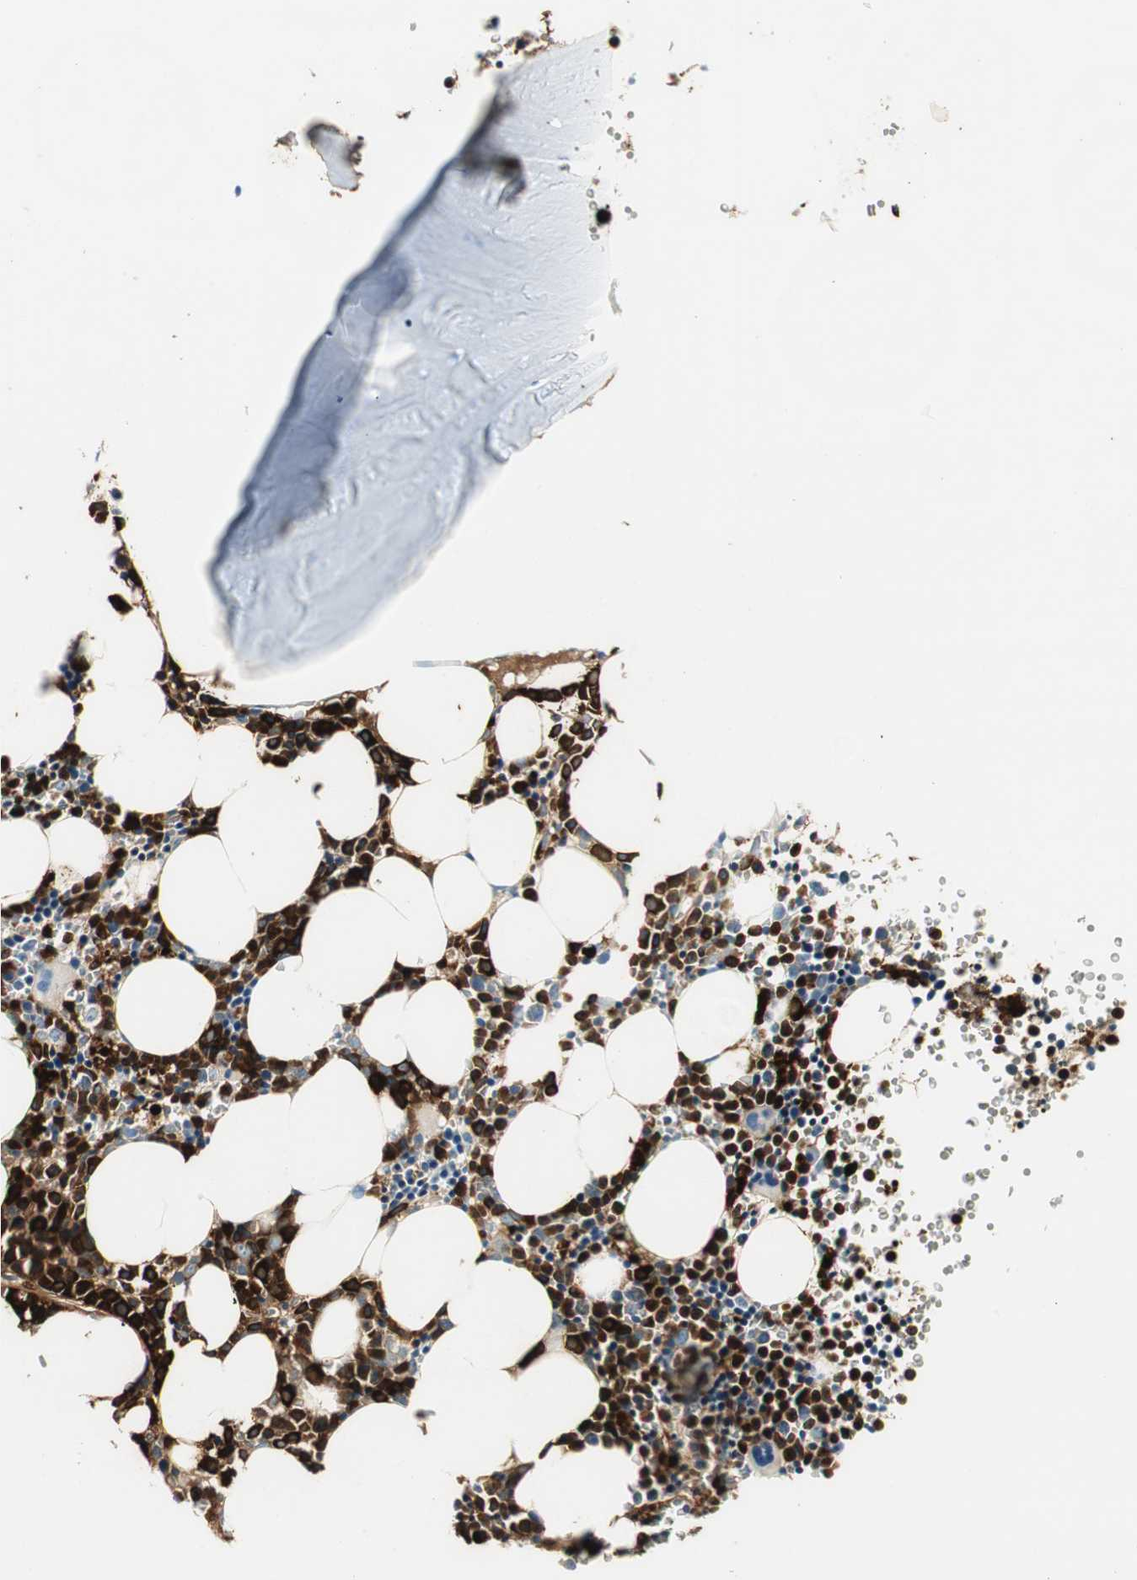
{"staining": {"intensity": "strong", "quantity": ">75%", "location": "cytoplasmic/membranous"}, "tissue": "bone marrow", "cell_type": "Hematopoietic cells", "image_type": "normal", "snomed": [{"axis": "morphology", "description": "Normal tissue, NOS"}, {"axis": "morphology", "description": "Inflammation, NOS"}, {"axis": "topography", "description": "Bone marrow"}], "caption": "Brown immunohistochemical staining in benign human bone marrow reveals strong cytoplasmic/membranous staining in approximately >75% of hematopoietic cells. (IHC, brightfield microscopy, high magnification).", "gene": "PRTN3", "patient": {"sex": "female", "age": 17}}